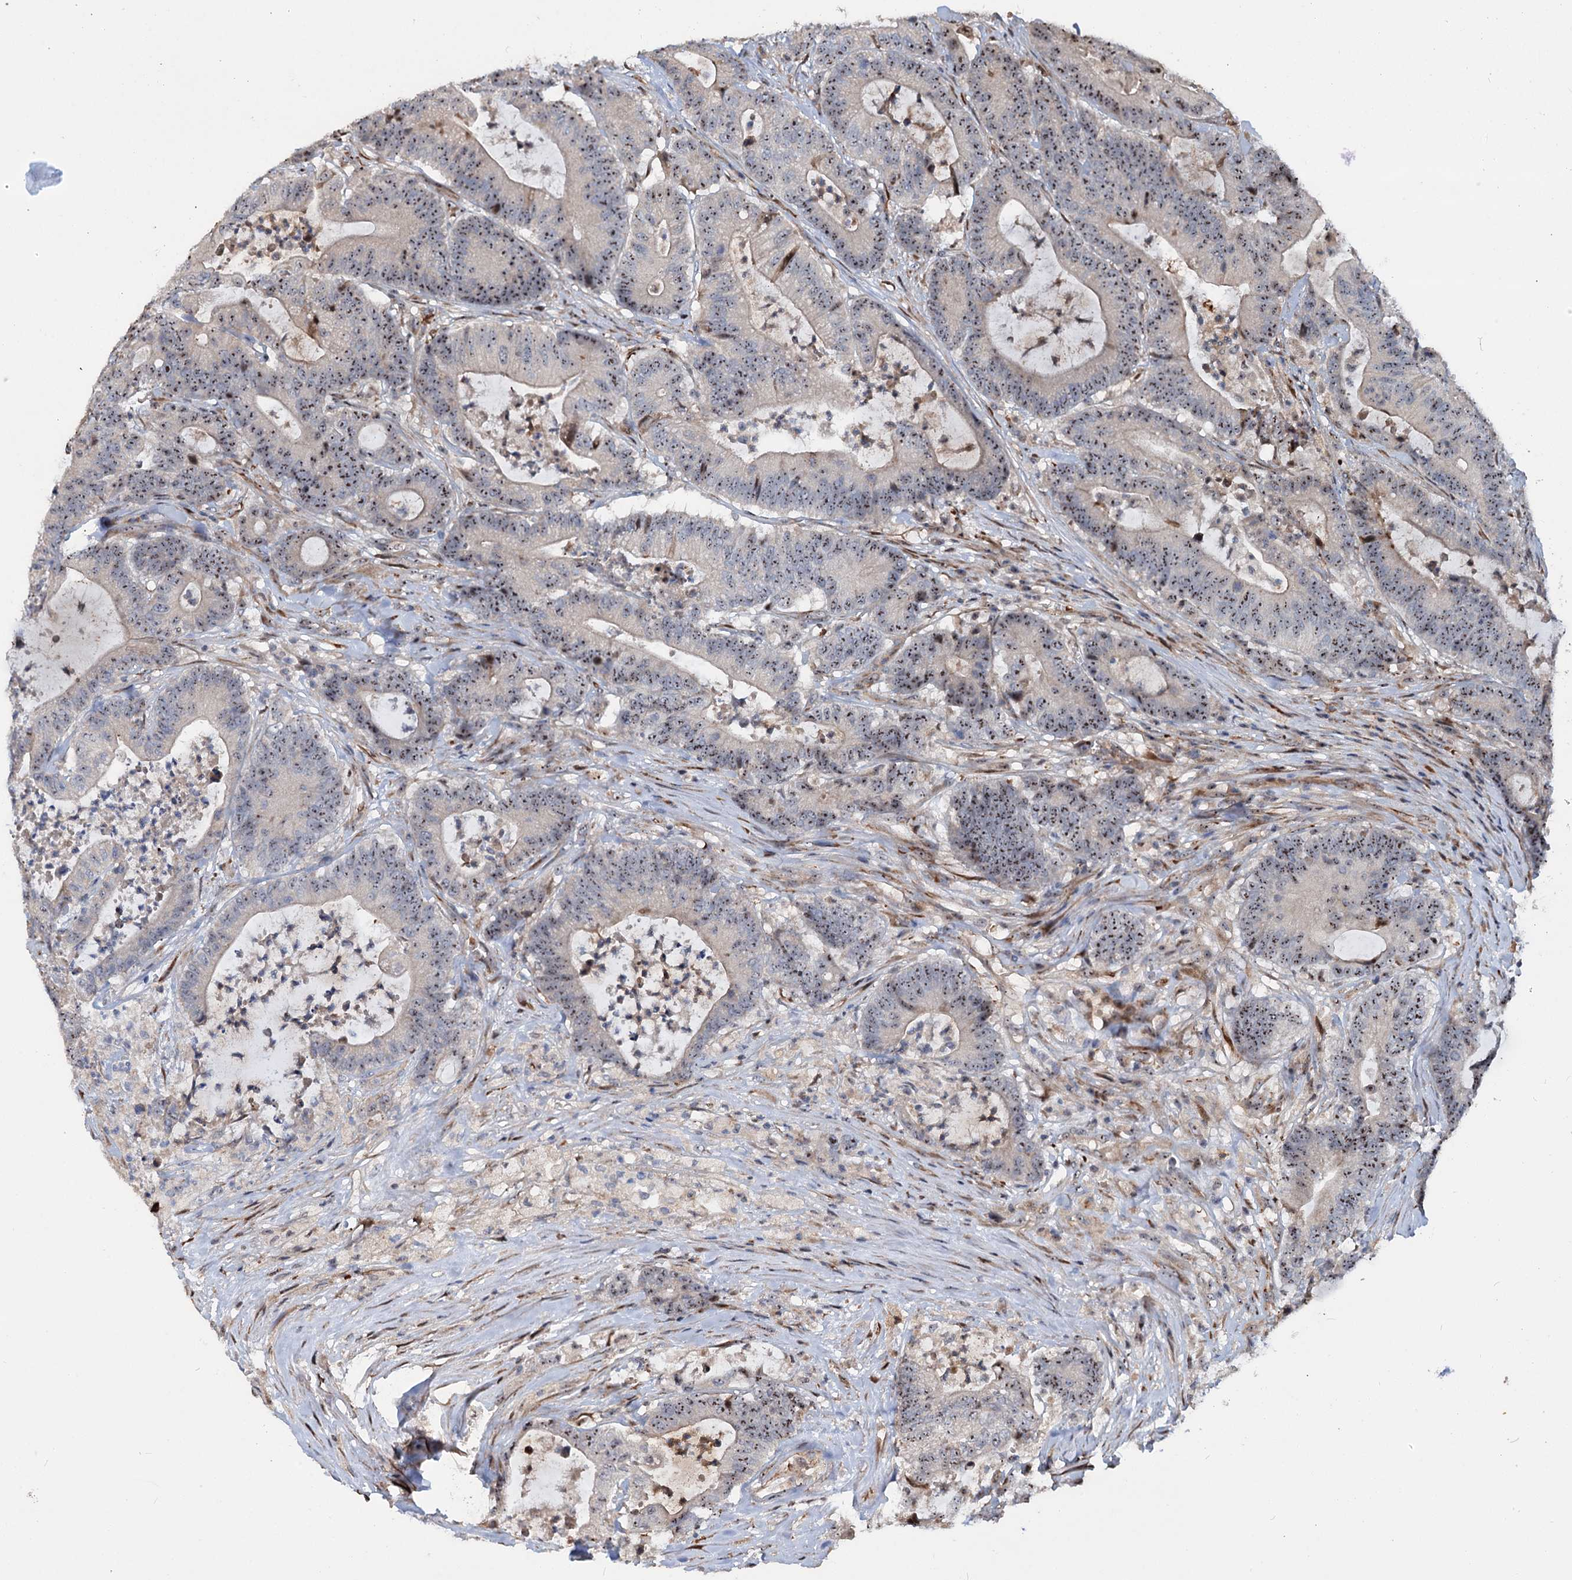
{"staining": {"intensity": "moderate", "quantity": ">75%", "location": "nuclear"}, "tissue": "colorectal cancer", "cell_type": "Tumor cells", "image_type": "cancer", "snomed": [{"axis": "morphology", "description": "Adenocarcinoma, NOS"}, {"axis": "topography", "description": "Colon"}], "caption": "Adenocarcinoma (colorectal) was stained to show a protein in brown. There is medium levels of moderate nuclear expression in approximately >75% of tumor cells.", "gene": "PTDSS2", "patient": {"sex": "female", "age": 84}}